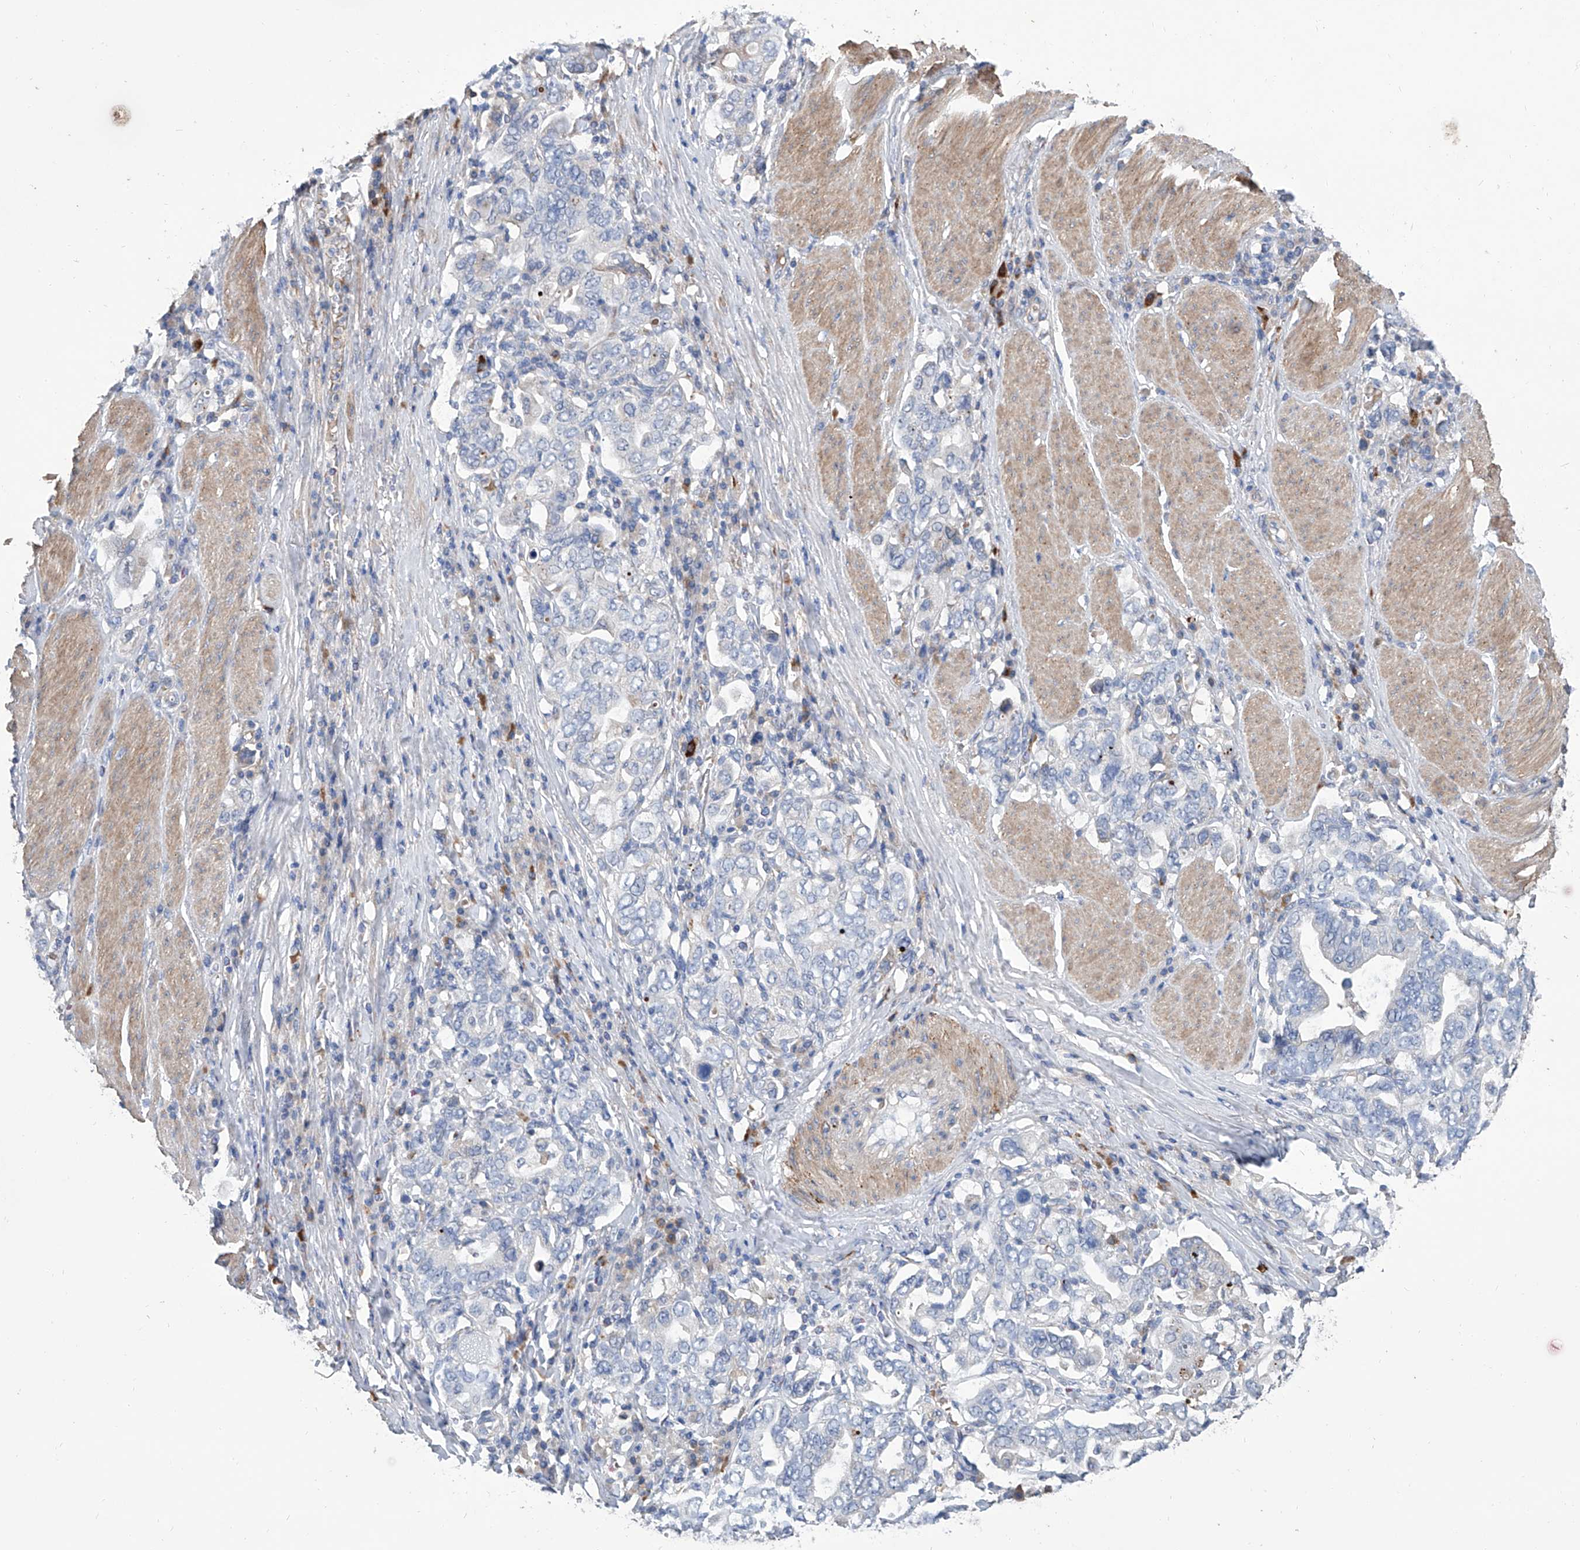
{"staining": {"intensity": "negative", "quantity": "none", "location": "none"}, "tissue": "stomach cancer", "cell_type": "Tumor cells", "image_type": "cancer", "snomed": [{"axis": "morphology", "description": "Adenocarcinoma, NOS"}, {"axis": "topography", "description": "Stomach, upper"}], "caption": "Tumor cells show no significant positivity in stomach cancer (adenocarcinoma).", "gene": "GPT", "patient": {"sex": "male", "age": 62}}